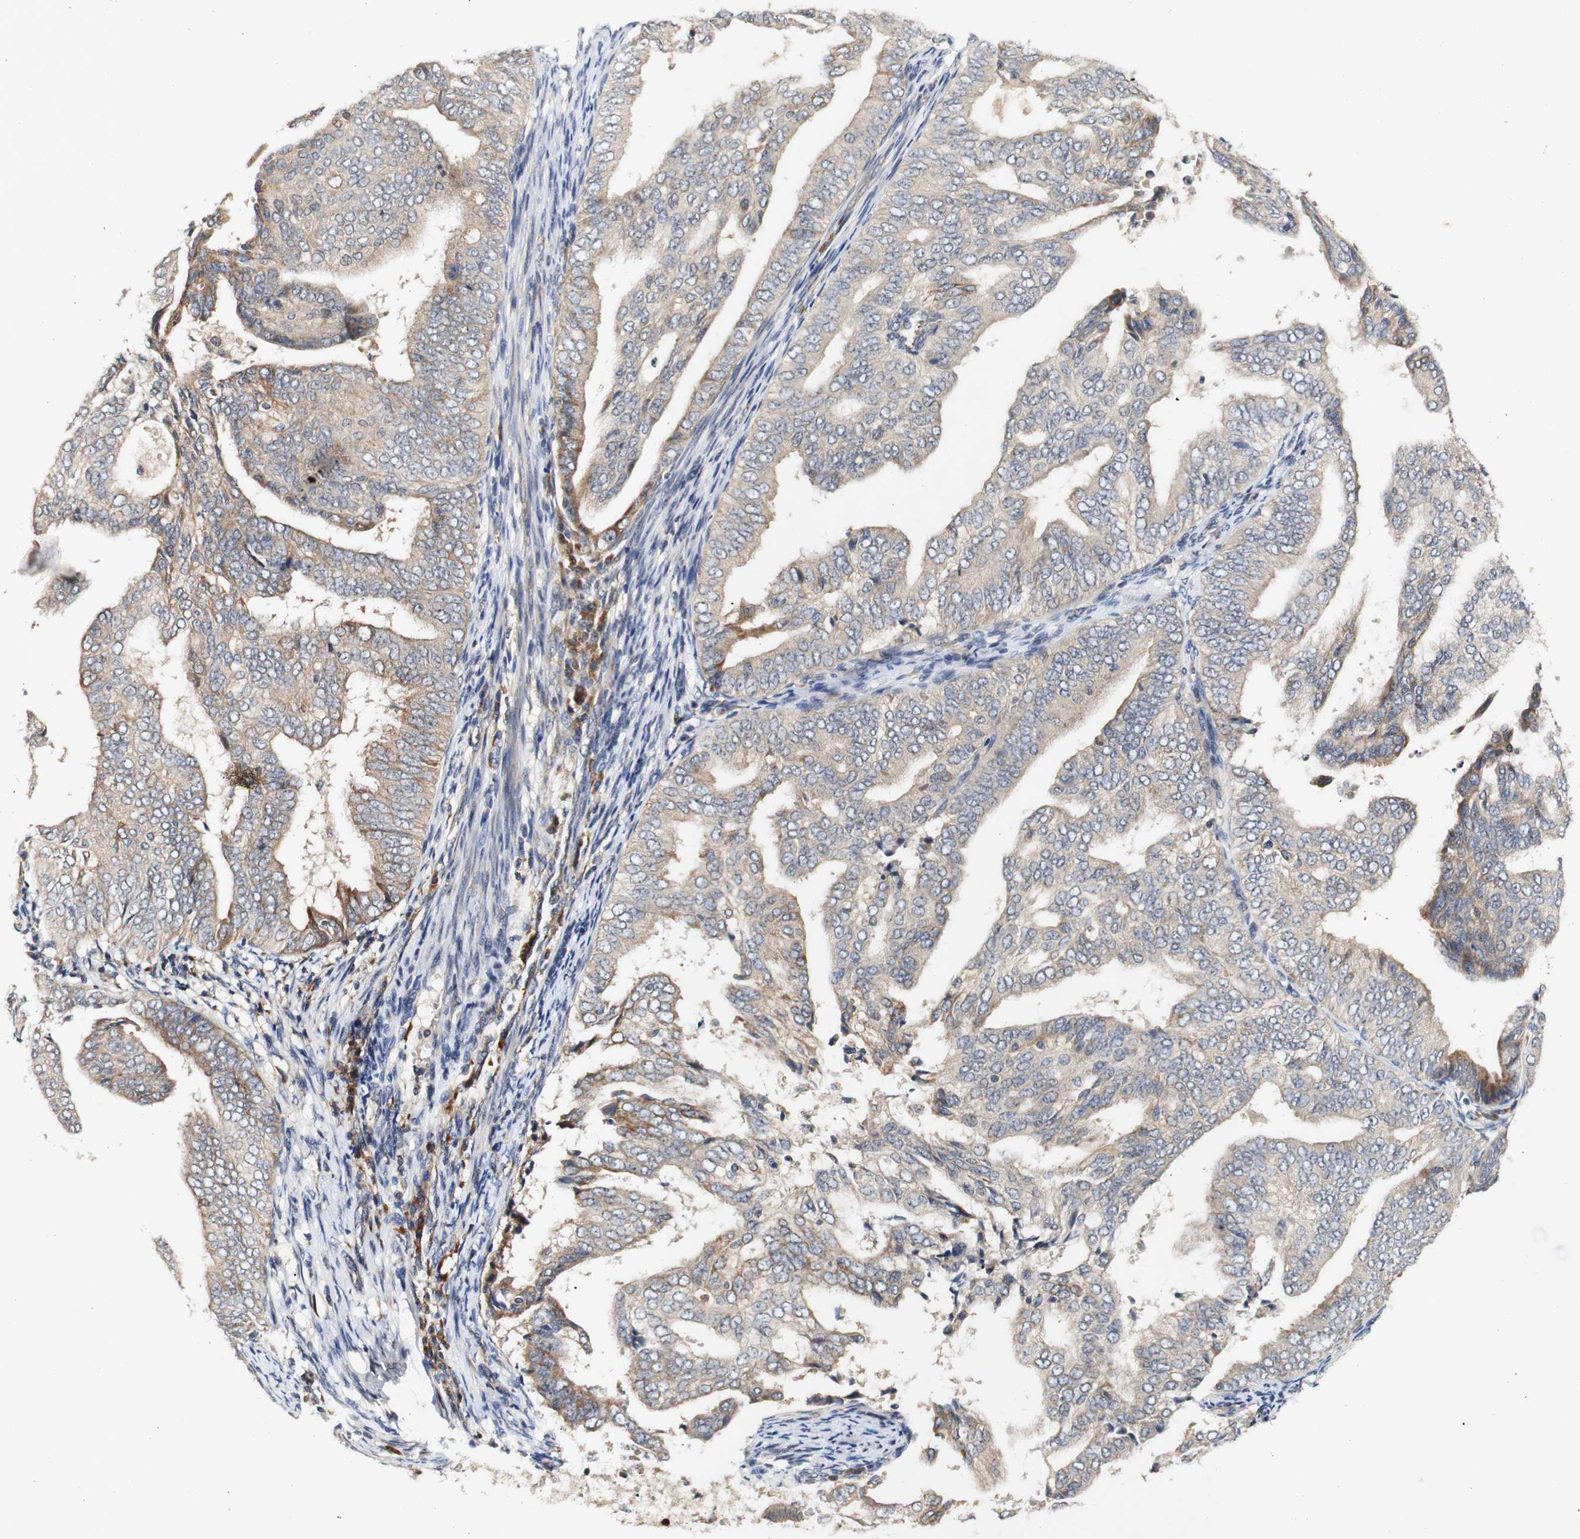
{"staining": {"intensity": "moderate", "quantity": ">75%", "location": "cytoplasmic/membranous"}, "tissue": "endometrial cancer", "cell_type": "Tumor cells", "image_type": "cancer", "snomed": [{"axis": "morphology", "description": "Adenocarcinoma, NOS"}, {"axis": "topography", "description": "Endometrium"}], "caption": "IHC photomicrograph of endometrial cancer (adenocarcinoma) stained for a protein (brown), which shows medium levels of moderate cytoplasmic/membranous positivity in about >75% of tumor cells.", "gene": "PIN1", "patient": {"sex": "female", "age": 58}}